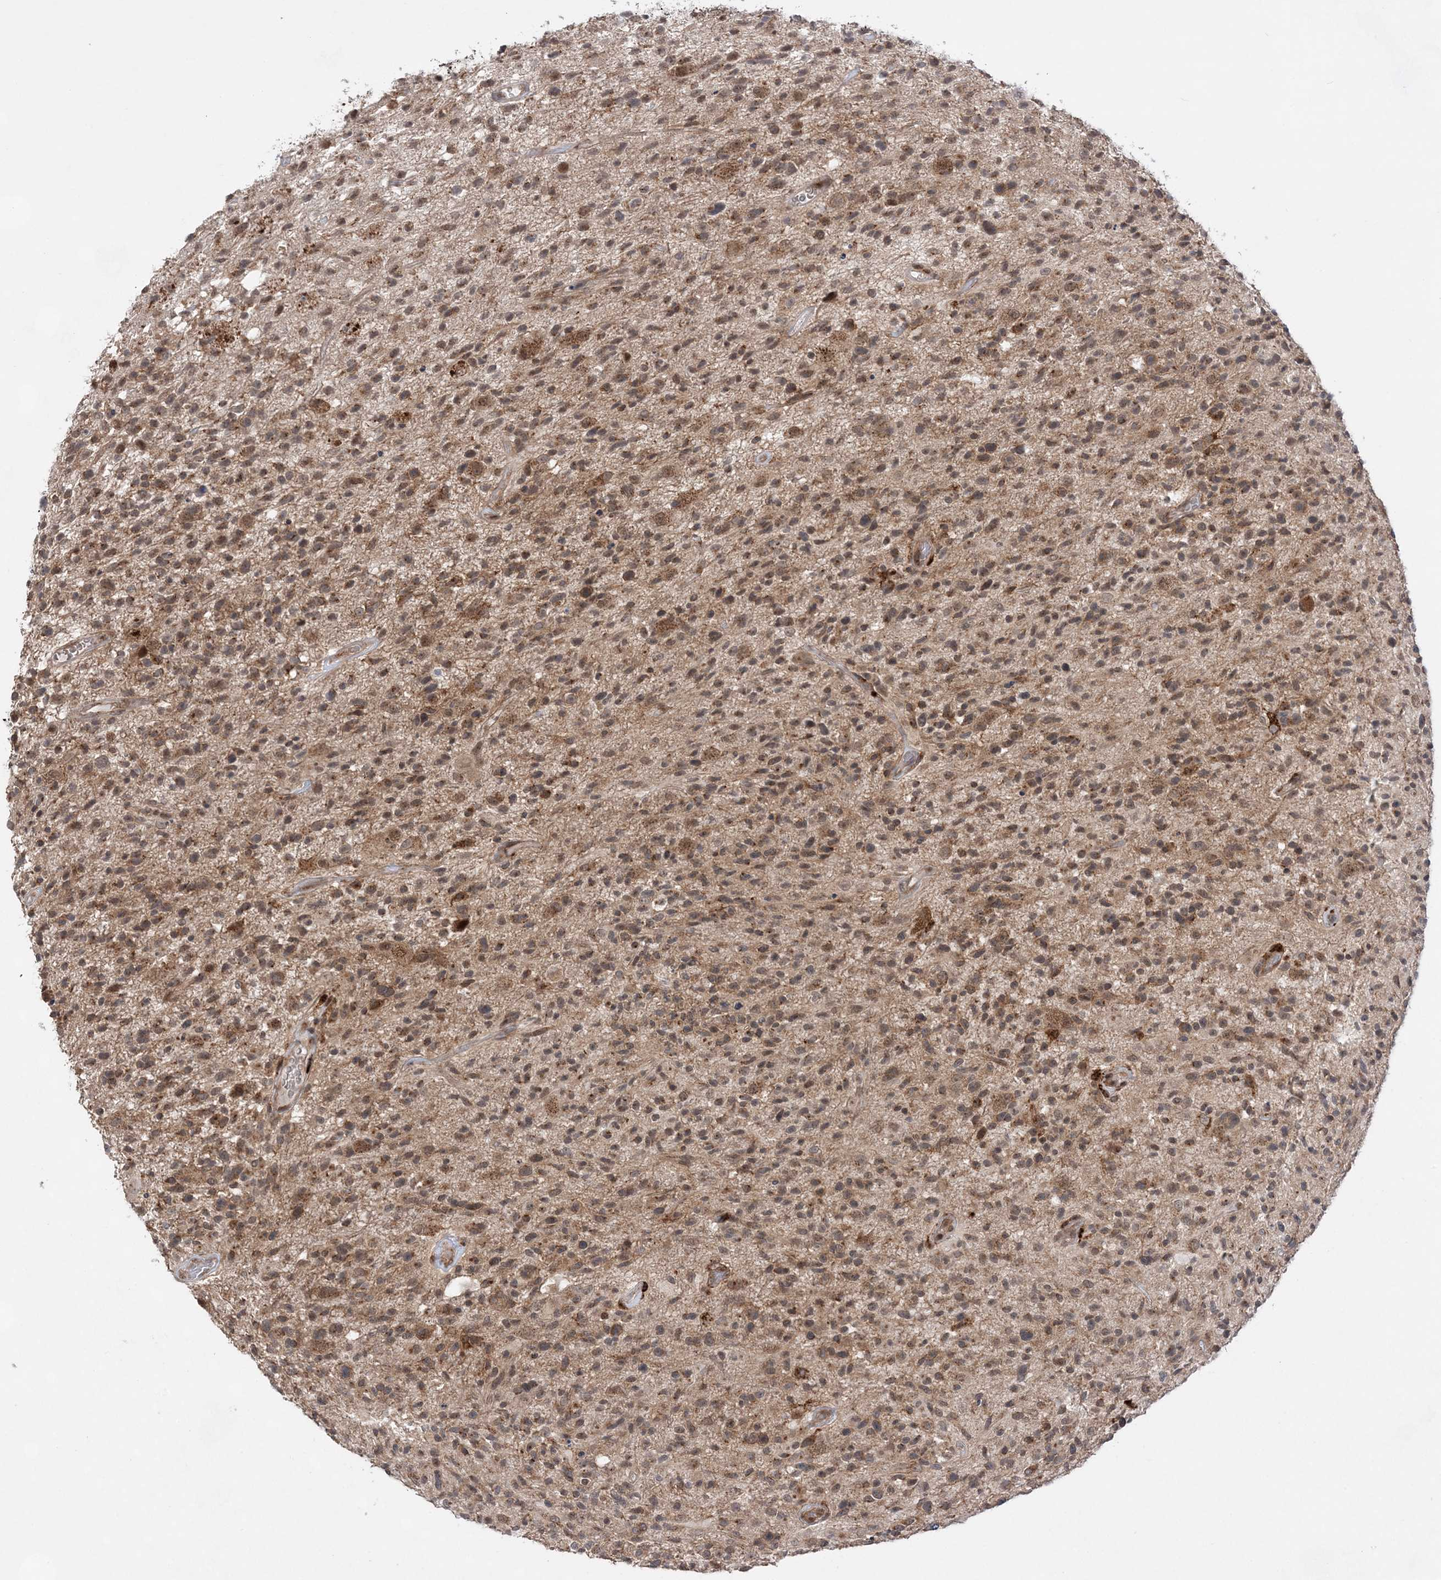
{"staining": {"intensity": "moderate", "quantity": ">75%", "location": "cytoplasmic/membranous"}, "tissue": "glioma", "cell_type": "Tumor cells", "image_type": "cancer", "snomed": [{"axis": "morphology", "description": "Glioma, malignant, High grade"}, {"axis": "morphology", "description": "Glioblastoma, NOS"}, {"axis": "topography", "description": "Brain"}], "caption": "This is an image of IHC staining of glioma, which shows moderate expression in the cytoplasmic/membranous of tumor cells.", "gene": "ANAPC15", "patient": {"sex": "male", "age": 60}}